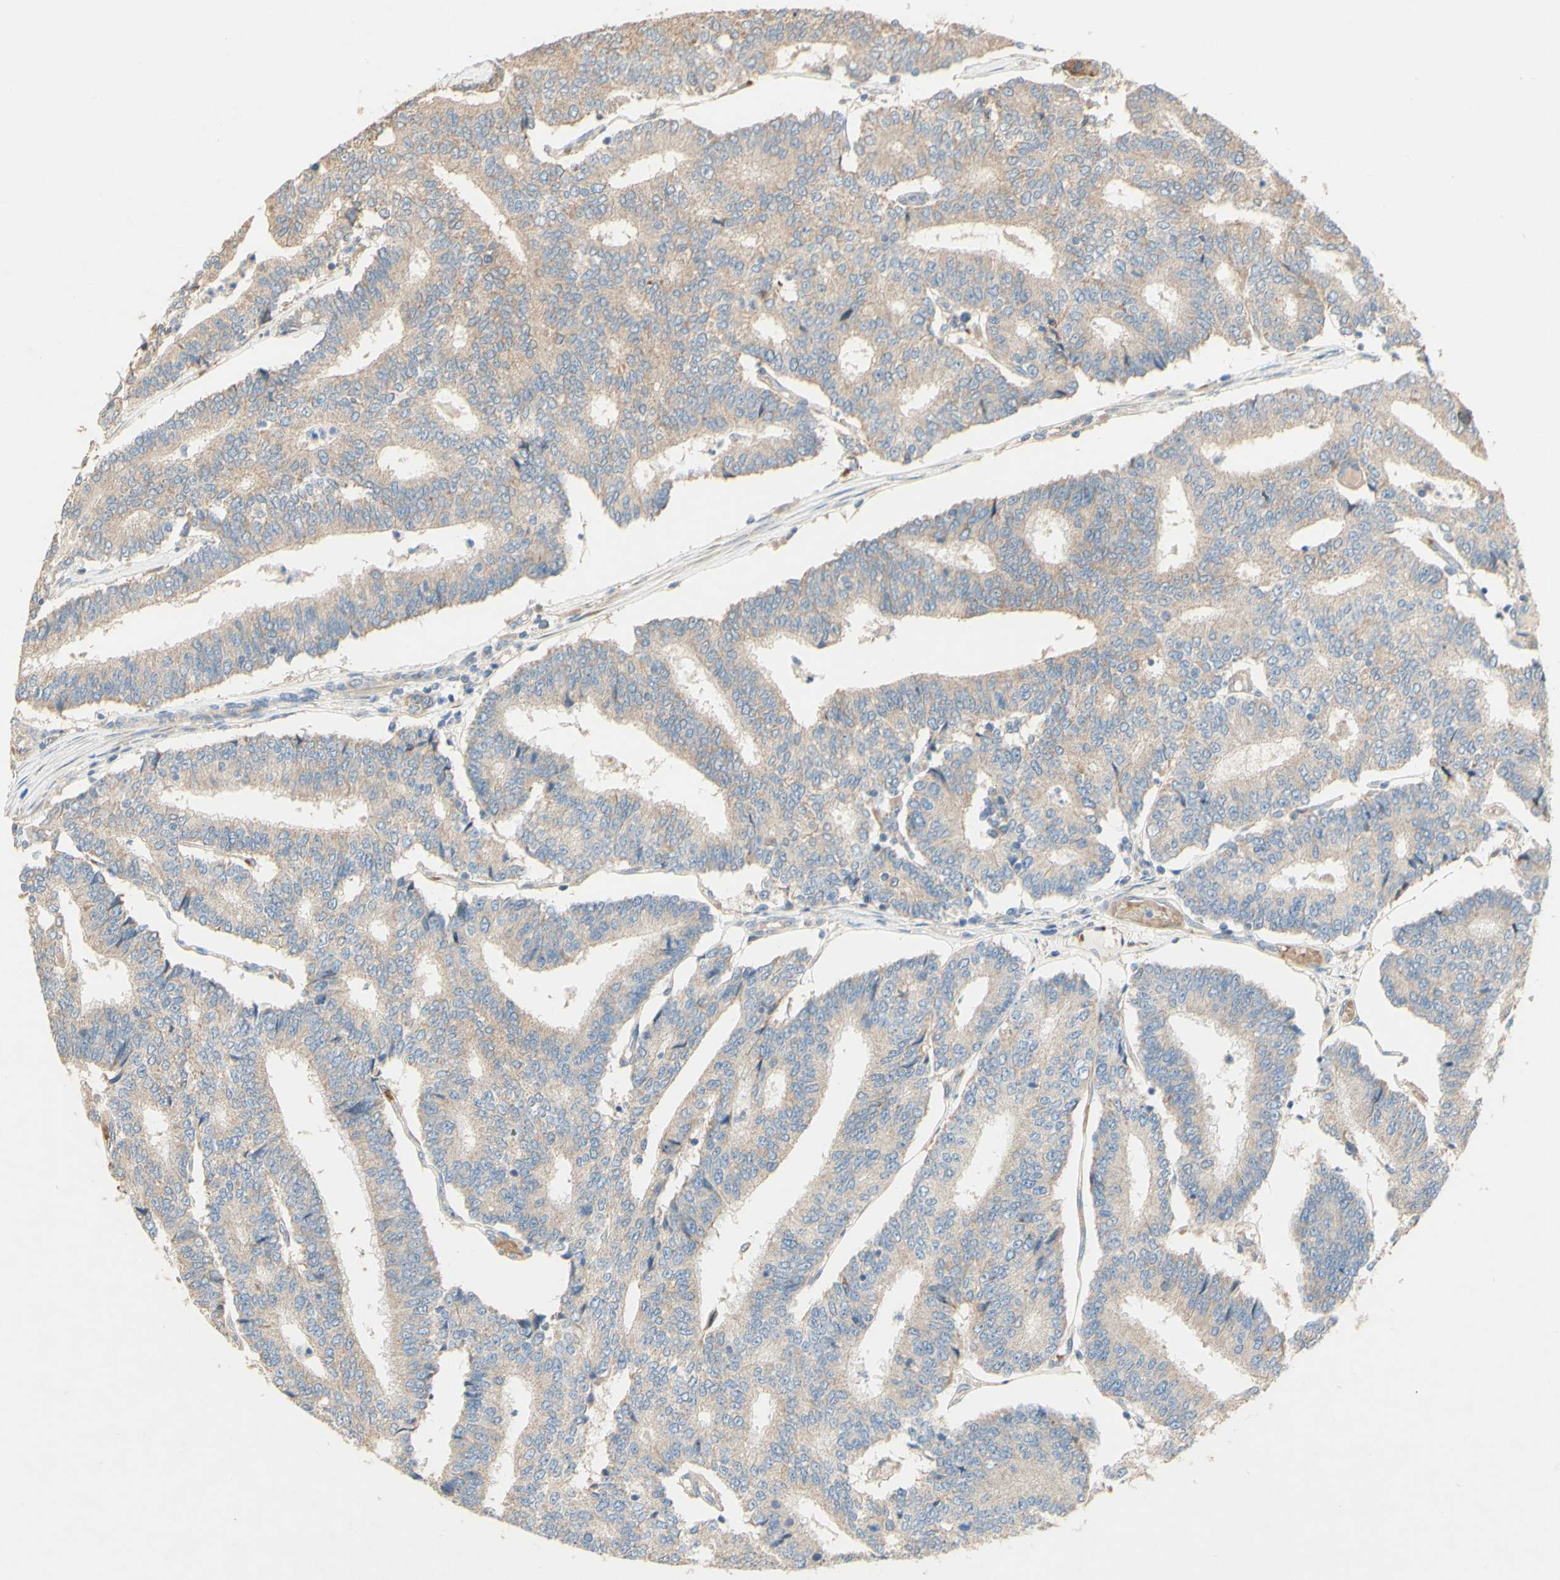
{"staining": {"intensity": "weak", "quantity": ">75%", "location": "cytoplasmic/membranous"}, "tissue": "prostate cancer", "cell_type": "Tumor cells", "image_type": "cancer", "snomed": [{"axis": "morphology", "description": "Normal tissue, NOS"}, {"axis": "morphology", "description": "Adenocarcinoma, High grade"}, {"axis": "topography", "description": "Prostate"}, {"axis": "topography", "description": "Seminal veicle"}], "caption": "IHC photomicrograph of human prostate adenocarcinoma (high-grade) stained for a protein (brown), which exhibits low levels of weak cytoplasmic/membranous expression in approximately >75% of tumor cells.", "gene": "DKK3", "patient": {"sex": "male", "age": 55}}